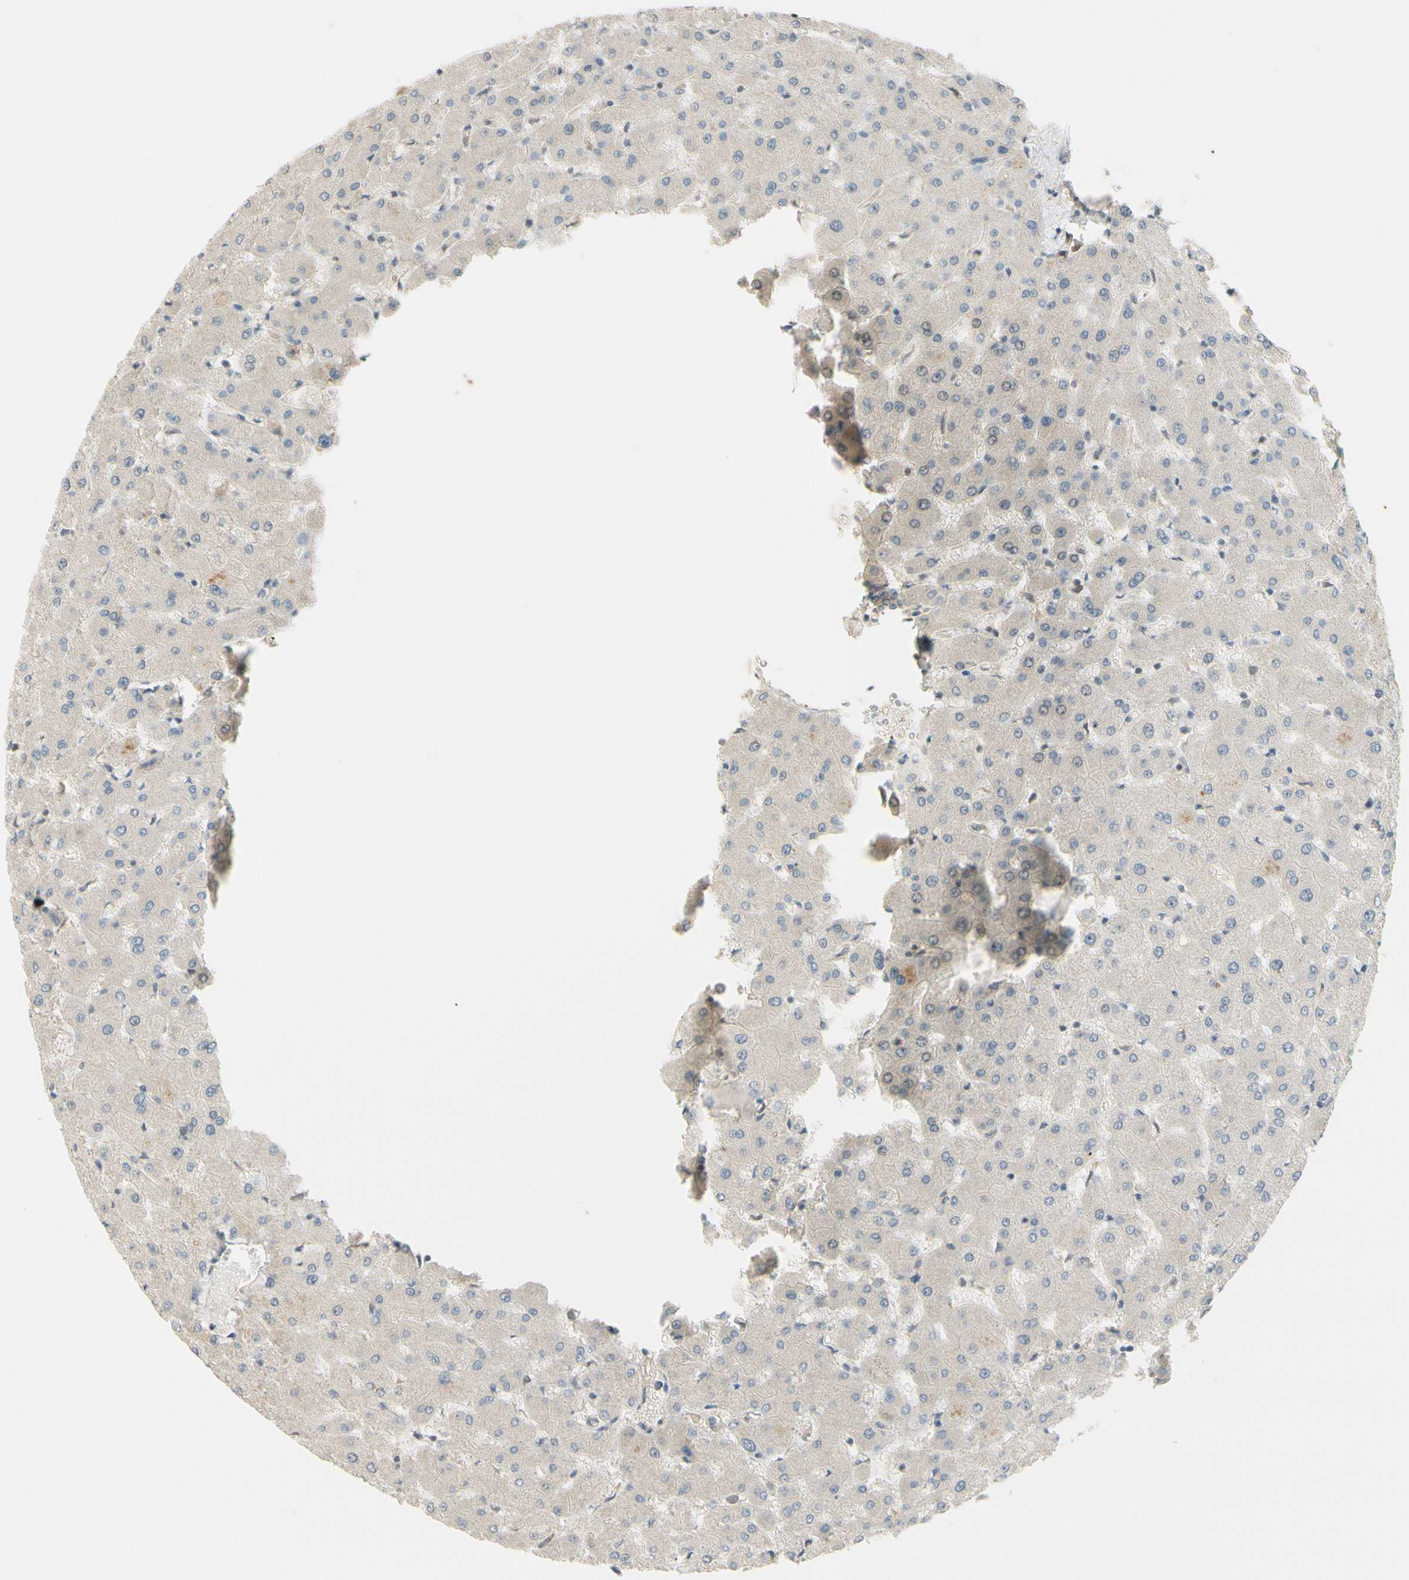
{"staining": {"intensity": "weak", "quantity": "25%-75%", "location": "cytoplasmic/membranous"}, "tissue": "liver", "cell_type": "Cholangiocytes", "image_type": "normal", "snomed": [{"axis": "morphology", "description": "Normal tissue, NOS"}, {"axis": "topography", "description": "Liver"}], "caption": "Weak cytoplasmic/membranous expression is seen in about 25%-75% of cholangiocytes in benign liver. Nuclei are stained in blue.", "gene": "NFYA", "patient": {"sex": "female", "age": 63}}